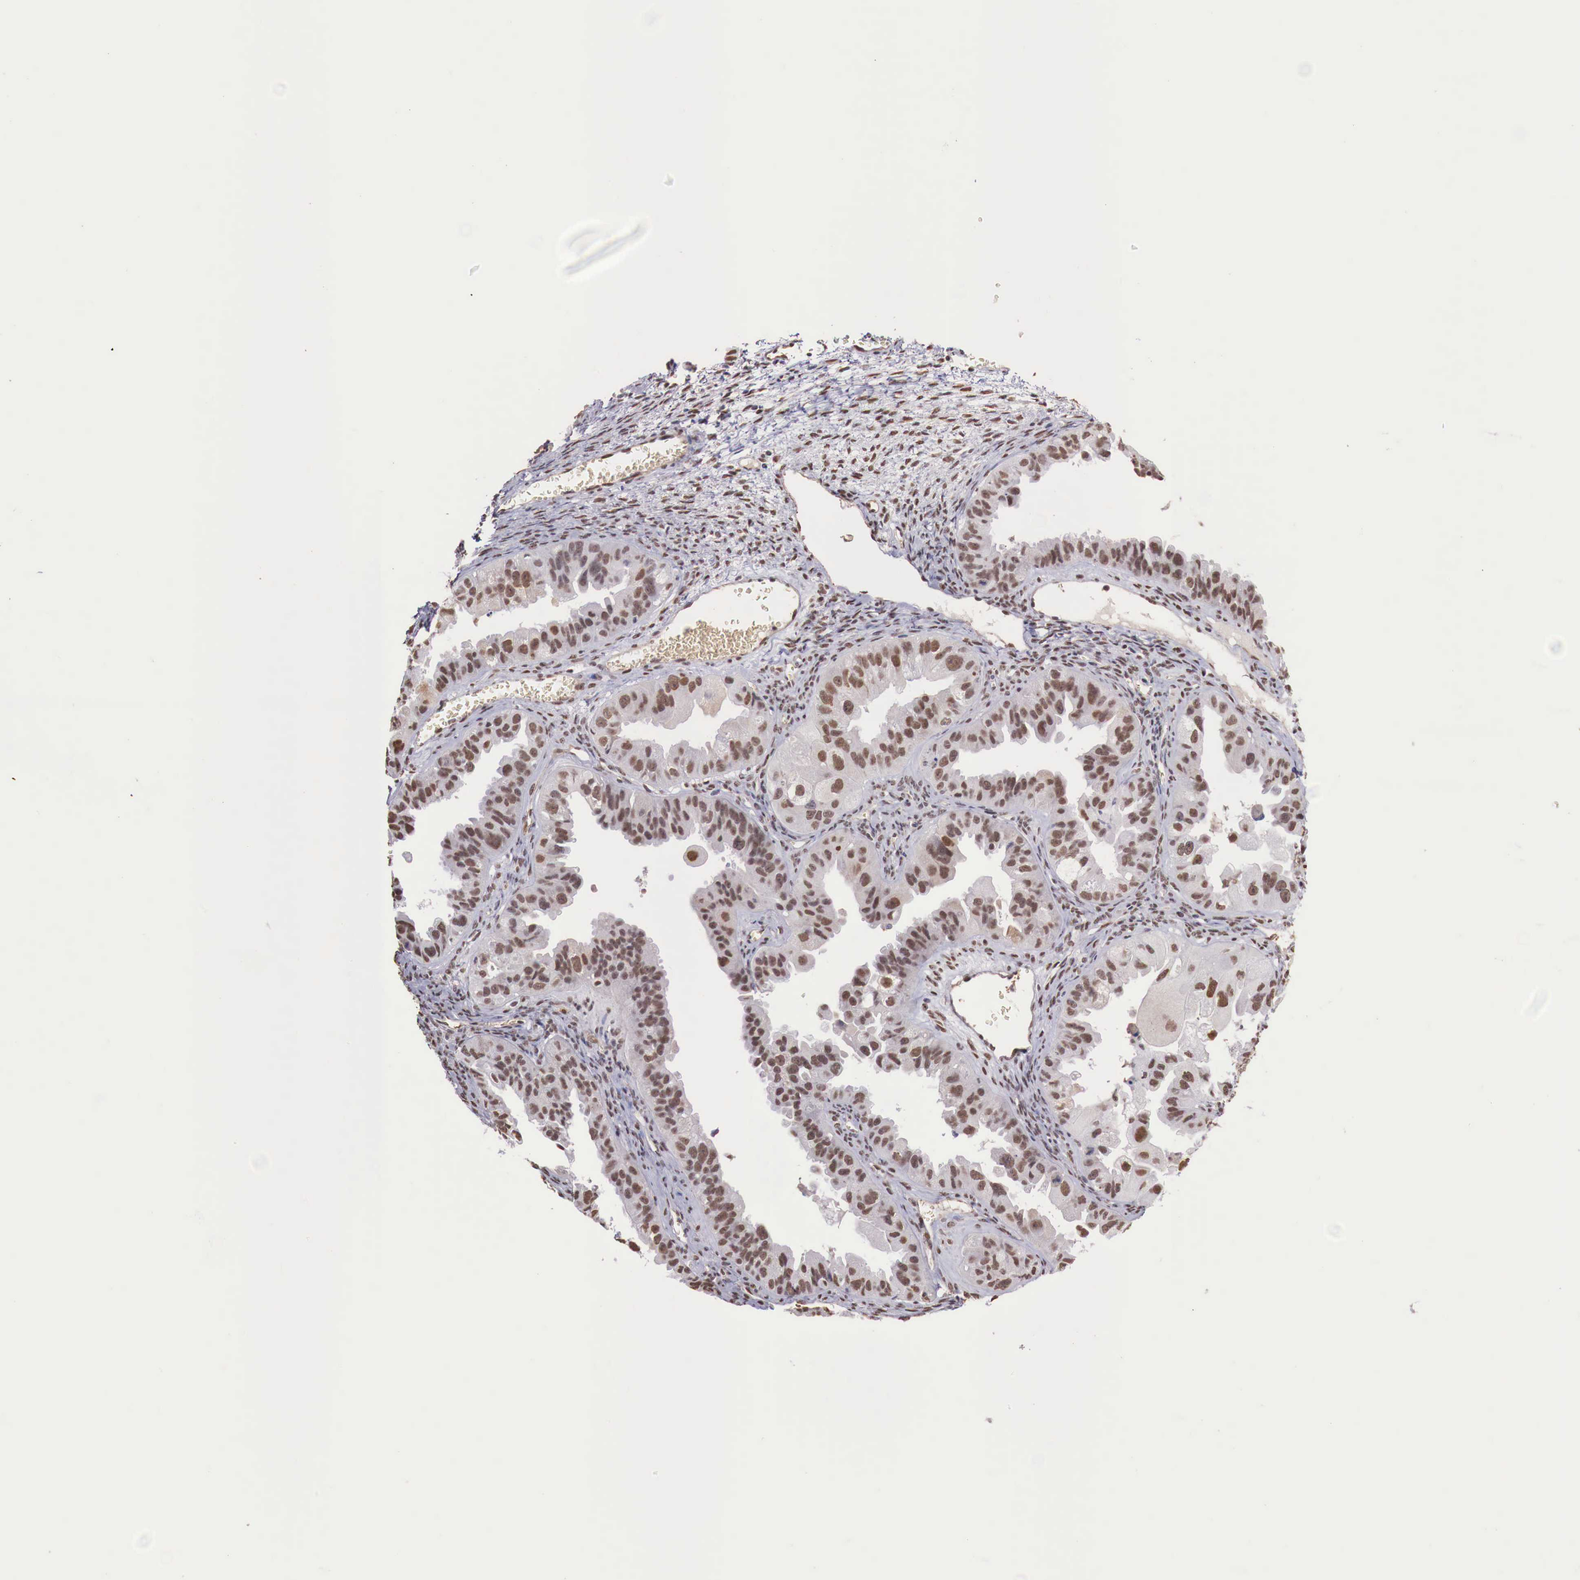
{"staining": {"intensity": "strong", "quantity": ">75%", "location": "nuclear"}, "tissue": "ovarian cancer", "cell_type": "Tumor cells", "image_type": "cancer", "snomed": [{"axis": "morphology", "description": "Carcinoma, endometroid"}, {"axis": "topography", "description": "Ovary"}], "caption": "Approximately >75% of tumor cells in ovarian cancer (endometroid carcinoma) show strong nuclear protein positivity as visualized by brown immunohistochemical staining.", "gene": "FOXP2", "patient": {"sex": "female", "age": 85}}